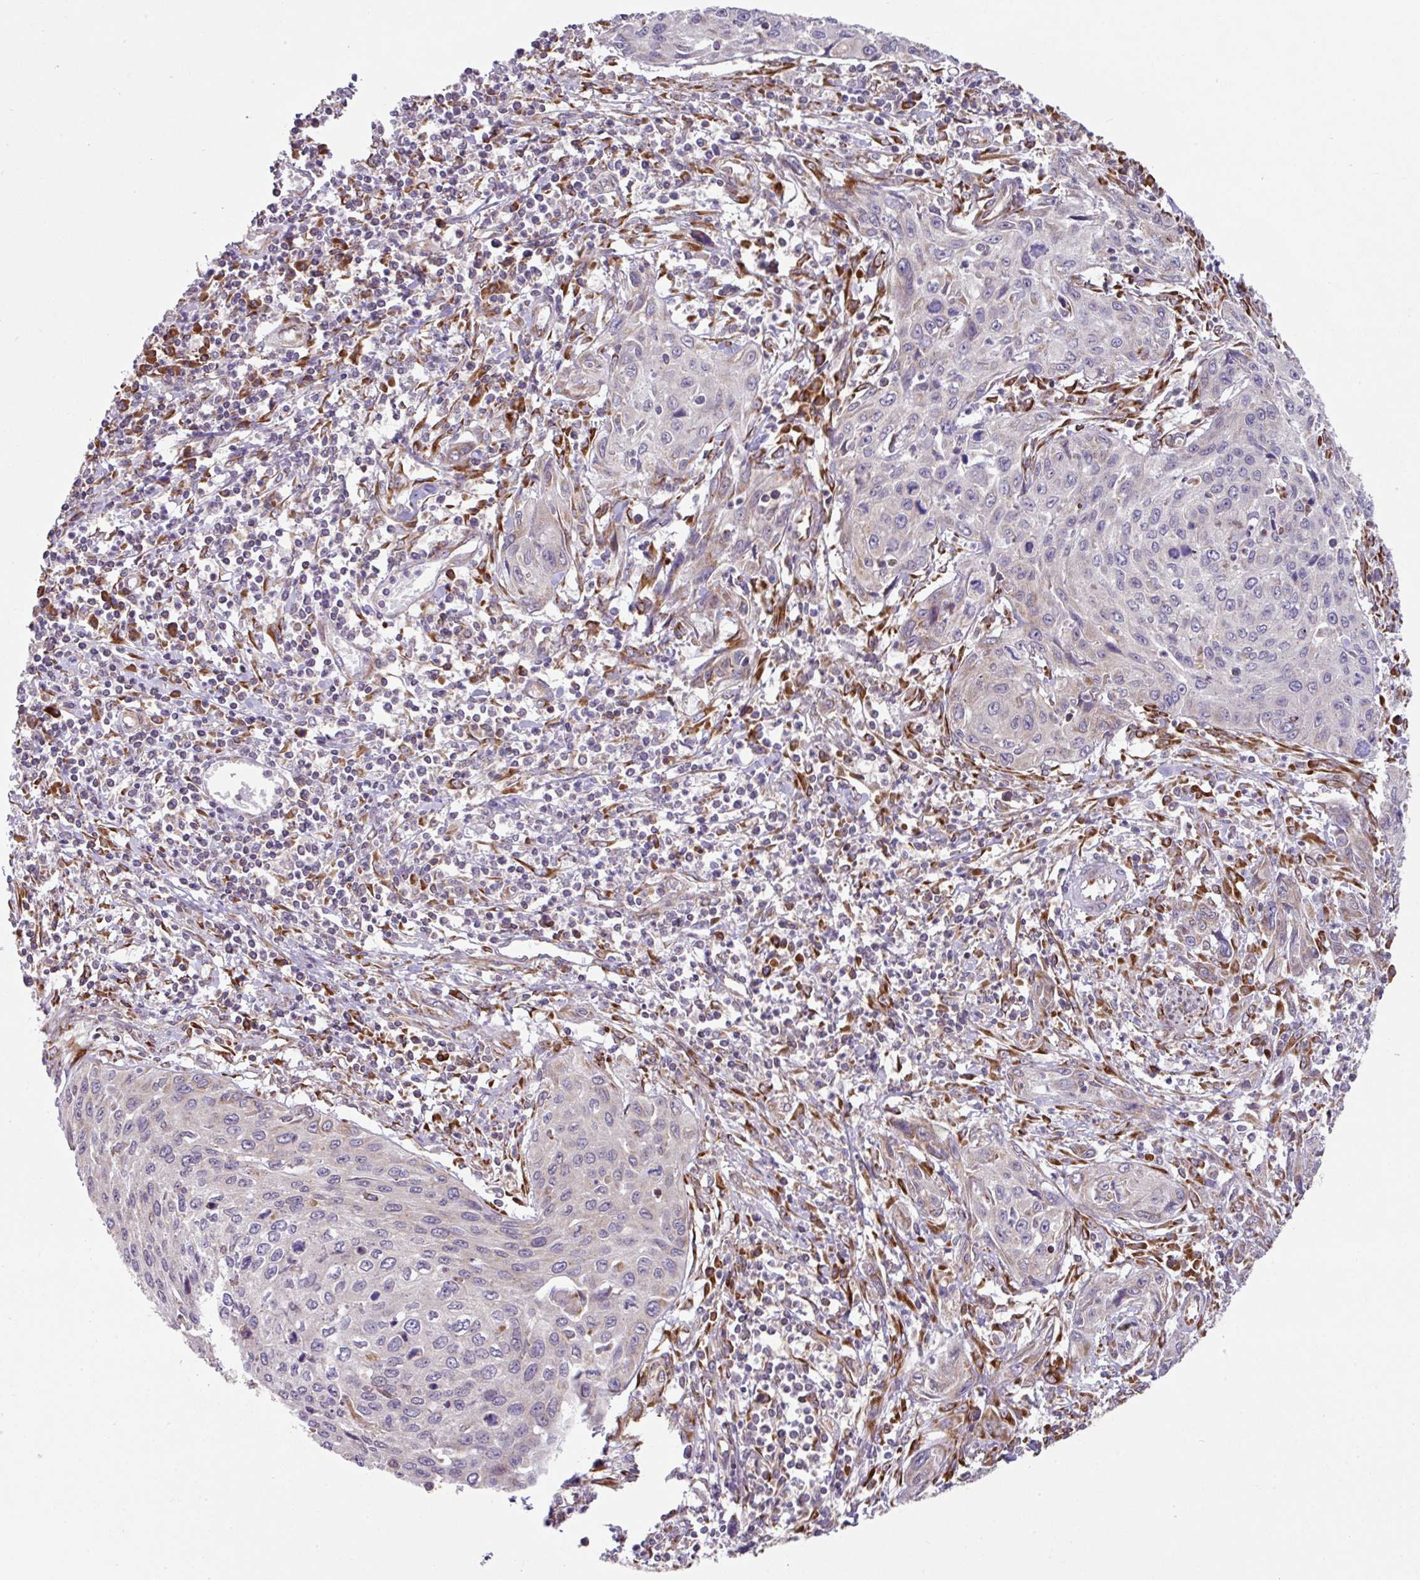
{"staining": {"intensity": "negative", "quantity": "none", "location": "none"}, "tissue": "cervical cancer", "cell_type": "Tumor cells", "image_type": "cancer", "snomed": [{"axis": "morphology", "description": "Squamous cell carcinoma, NOS"}, {"axis": "topography", "description": "Cervix"}], "caption": "This is a photomicrograph of immunohistochemistry staining of cervical squamous cell carcinoma, which shows no staining in tumor cells.", "gene": "SLC39A7", "patient": {"sex": "female", "age": 32}}